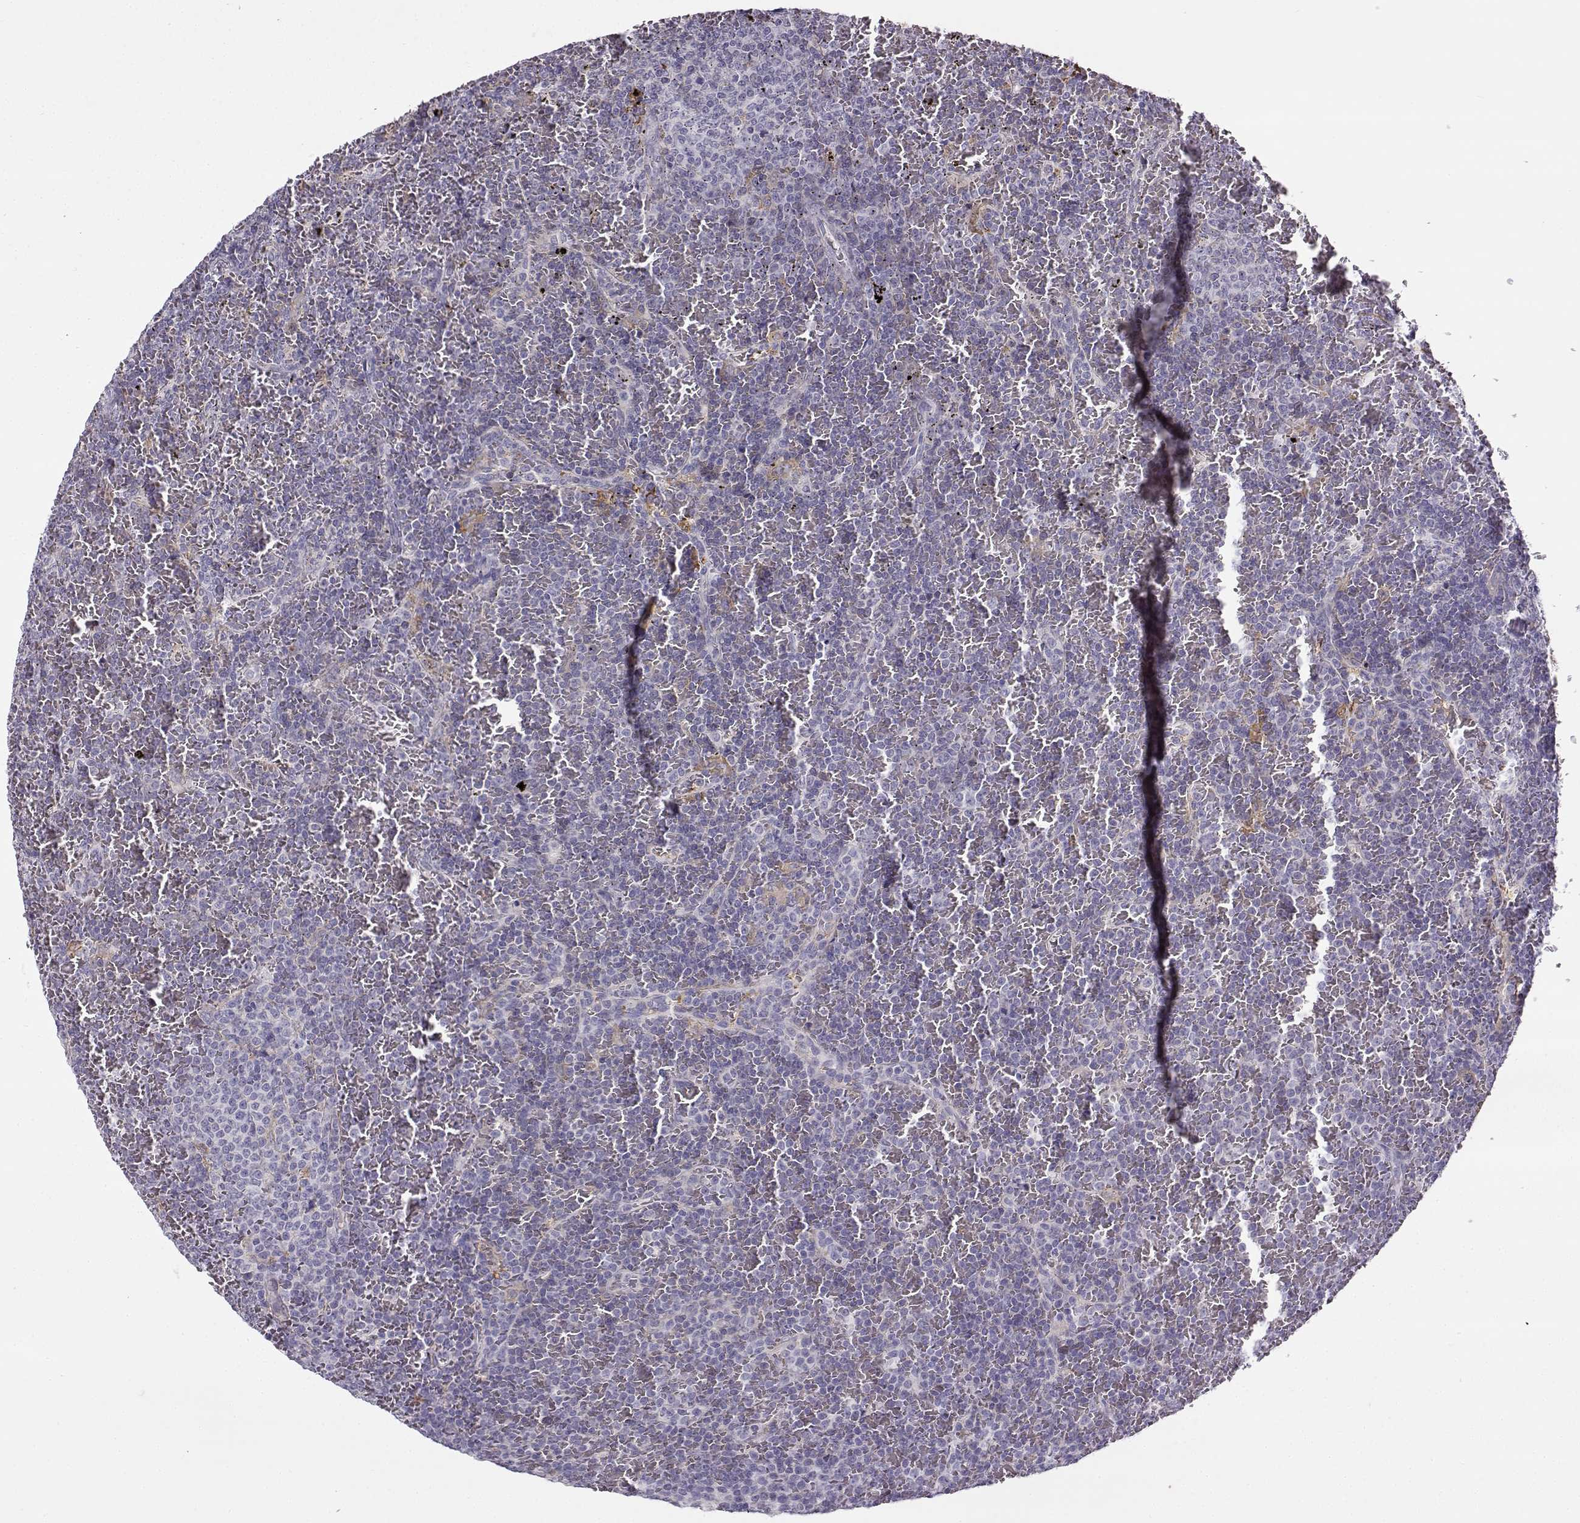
{"staining": {"intensity": "negative", "quantity": "none", "location": "none"}, "tissue": "lymphoma", "cell_type": "Tumor cells", "image_type": "cancer", "snomed": [{"axis": "morphology", "description": "Malignant lymphoma, non-Hodgkin's type, Low grade"}, {"axis": "topography", "description": "Spleen"}], "caption": "Immunohistochemistry of lymphoma exhibits no staining in tumor cells.", "gene": "UCP3", "patient": {"sex": "female", "age": 77}}